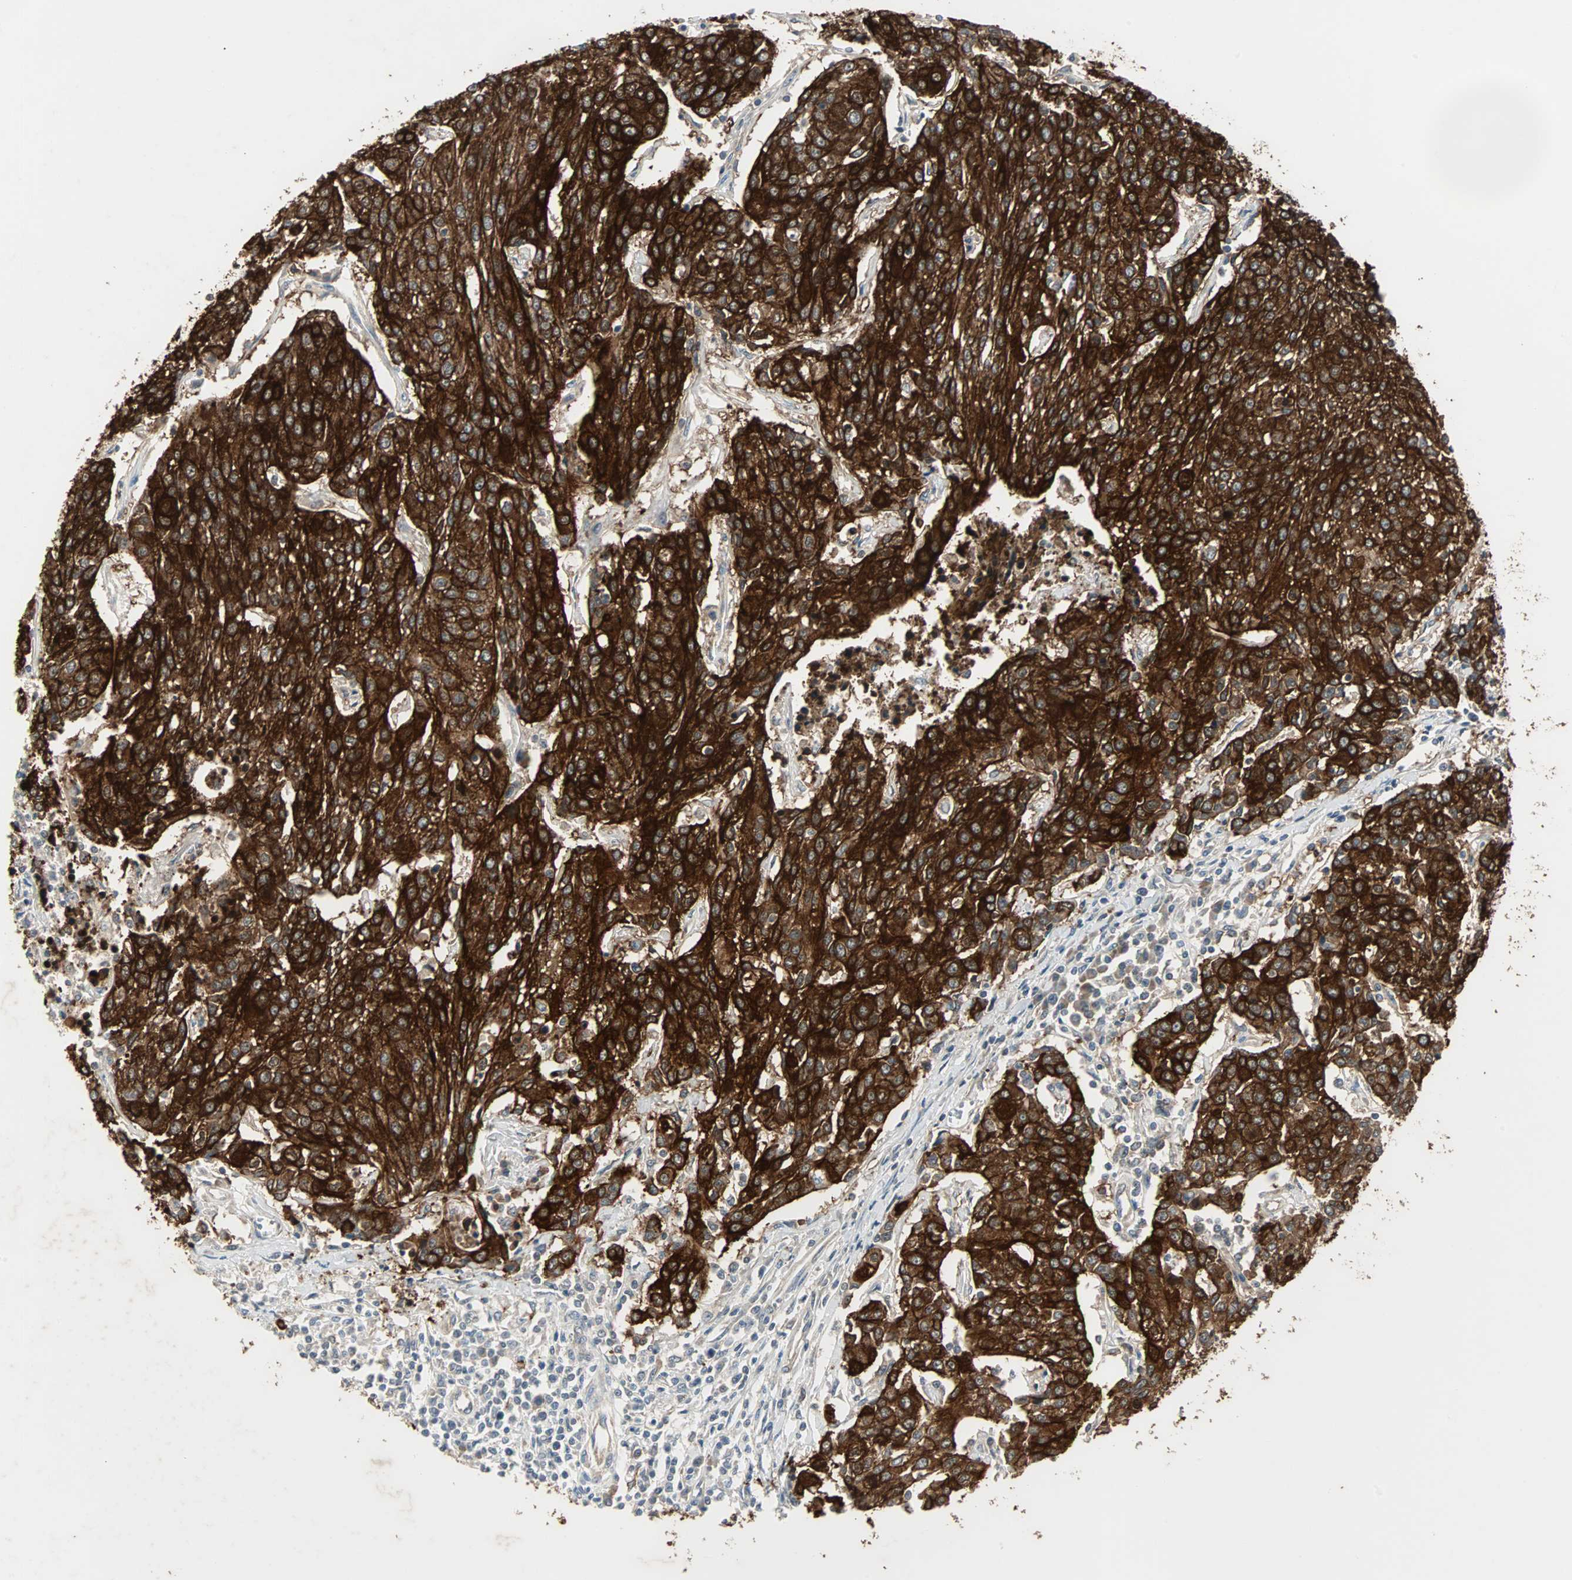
{"staining": {"intensity": "strong", "quantity": ">75%", "location": "cytoplasmic/membranous"}, "tissue": "urothelial cancer", "cell_type": "Tumor cells", "image_type": "cancer", "snomed": [{"axis": "morphology", "description": "Urothelial carcinoma, High grade"}, {"axis": "topography", "description": "Urinary bladder"}], "caption": "Tumor cells show strong cytoplasmic/membranous expression in approximately >75% of cells in urothelial cancer.", "gene": "CMC2", "patient": {"sex": "female", "age": 85}}